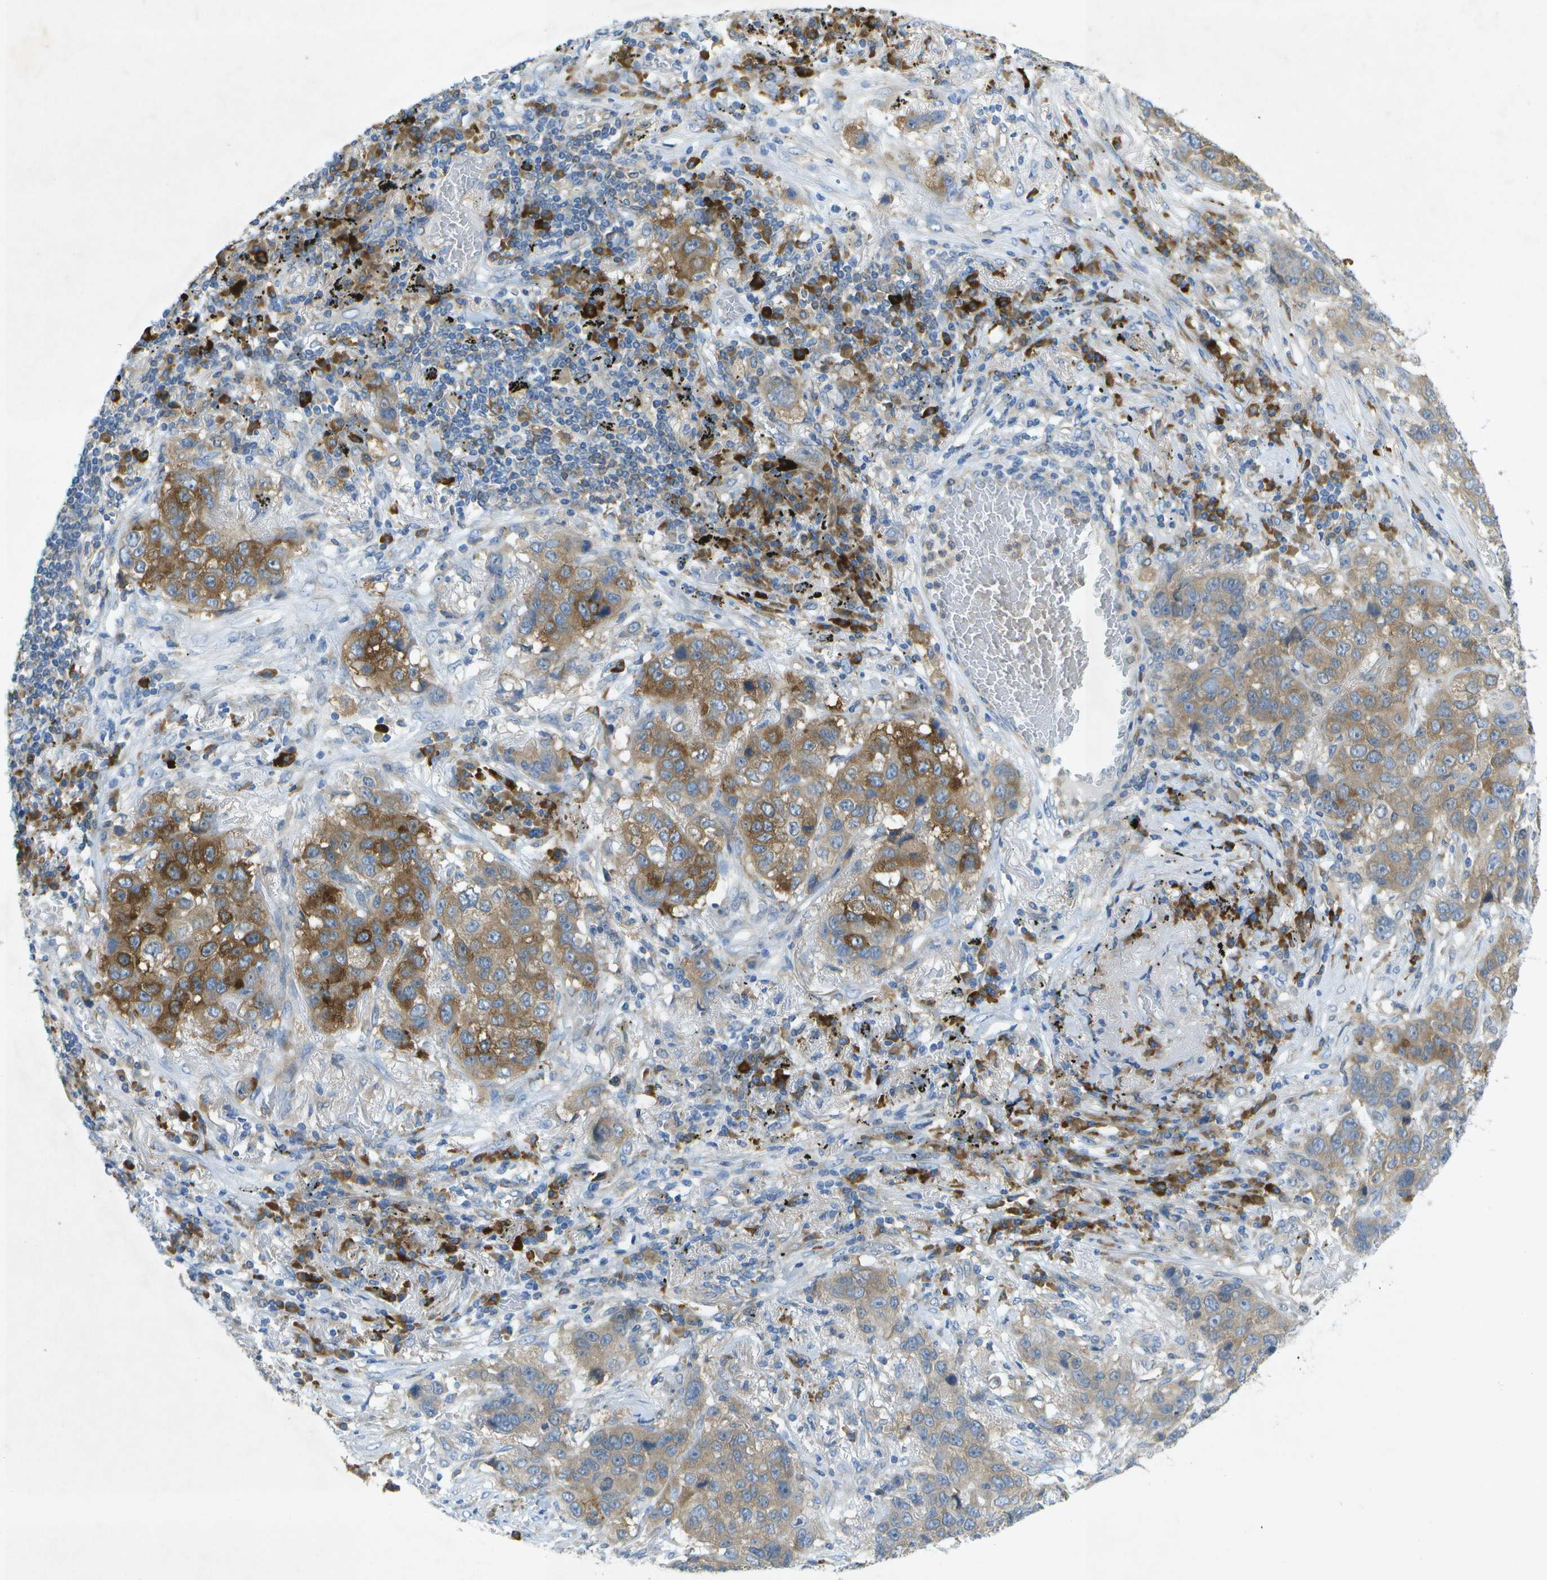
{"staining": {"intensity": "weak", "quantity": "25%-75%", "location": "cytoplasmic/membranous"}, "tissue": "lung cancer", "cell_type": "Tumor cells", "image_type": "cancer", "snomed": [{"axis": "morphology", "description": "Squamous cell carcinoma, NOS"}, {"axis": "topography", "description": "Lung"}], "caption": "High-power microscopy captured an IHC micrograph of lung squamous cell carcinoma, revealing weak cytoplasmic/membranous positivity in about 25%-75% of tumor cells.", "gene": "WNK2", "patient": {"sex": "male", "age": 57}}